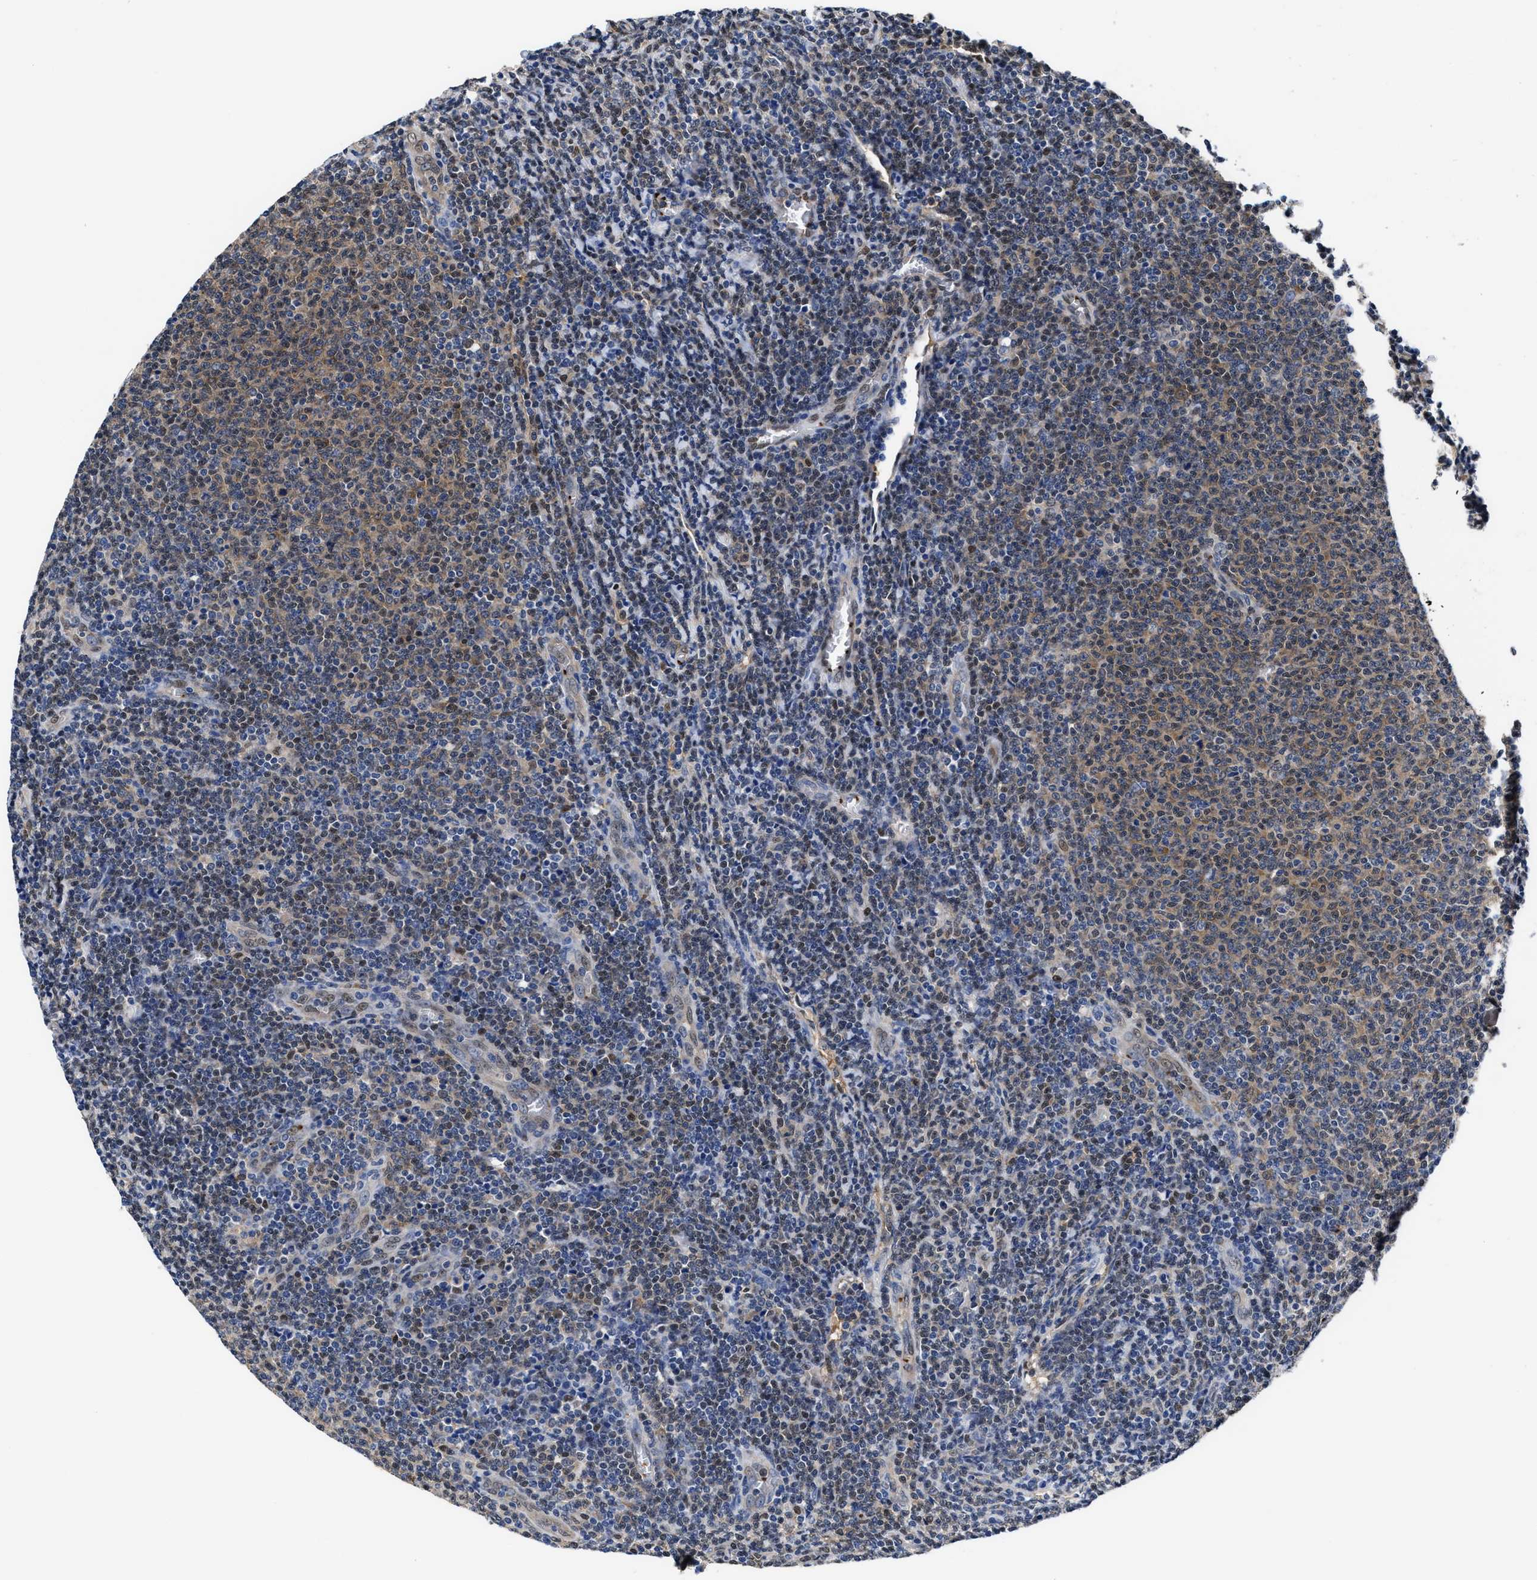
{"staining": {"intensity": "weak", "quantity": "25%-75%", "location": "cytoplasmic/membranous"}, "tissue": "lymphoma", "cell_type": "Tumor cells", "image_type": "cancer", "snomed": [{"axis": "morphology", "description": "Malignant lymphoma, non-Hodgkin's type, Low grade"}, {"axis": "topography", "description": "Lymph node"}], "caption": "Protein expression analysis of human low-grade malignant lymphoma, non-Hodgkin's type reveals weak cytoplasmic/membranous positivity in about 25%-75% of tumor cells. (DAB (3,3'-diaminobenzidine) IHC, brown staining for protein, blue staining for nuclei).", "gene": "ACLY", "patient": {"sex": "male", "age": 66}}